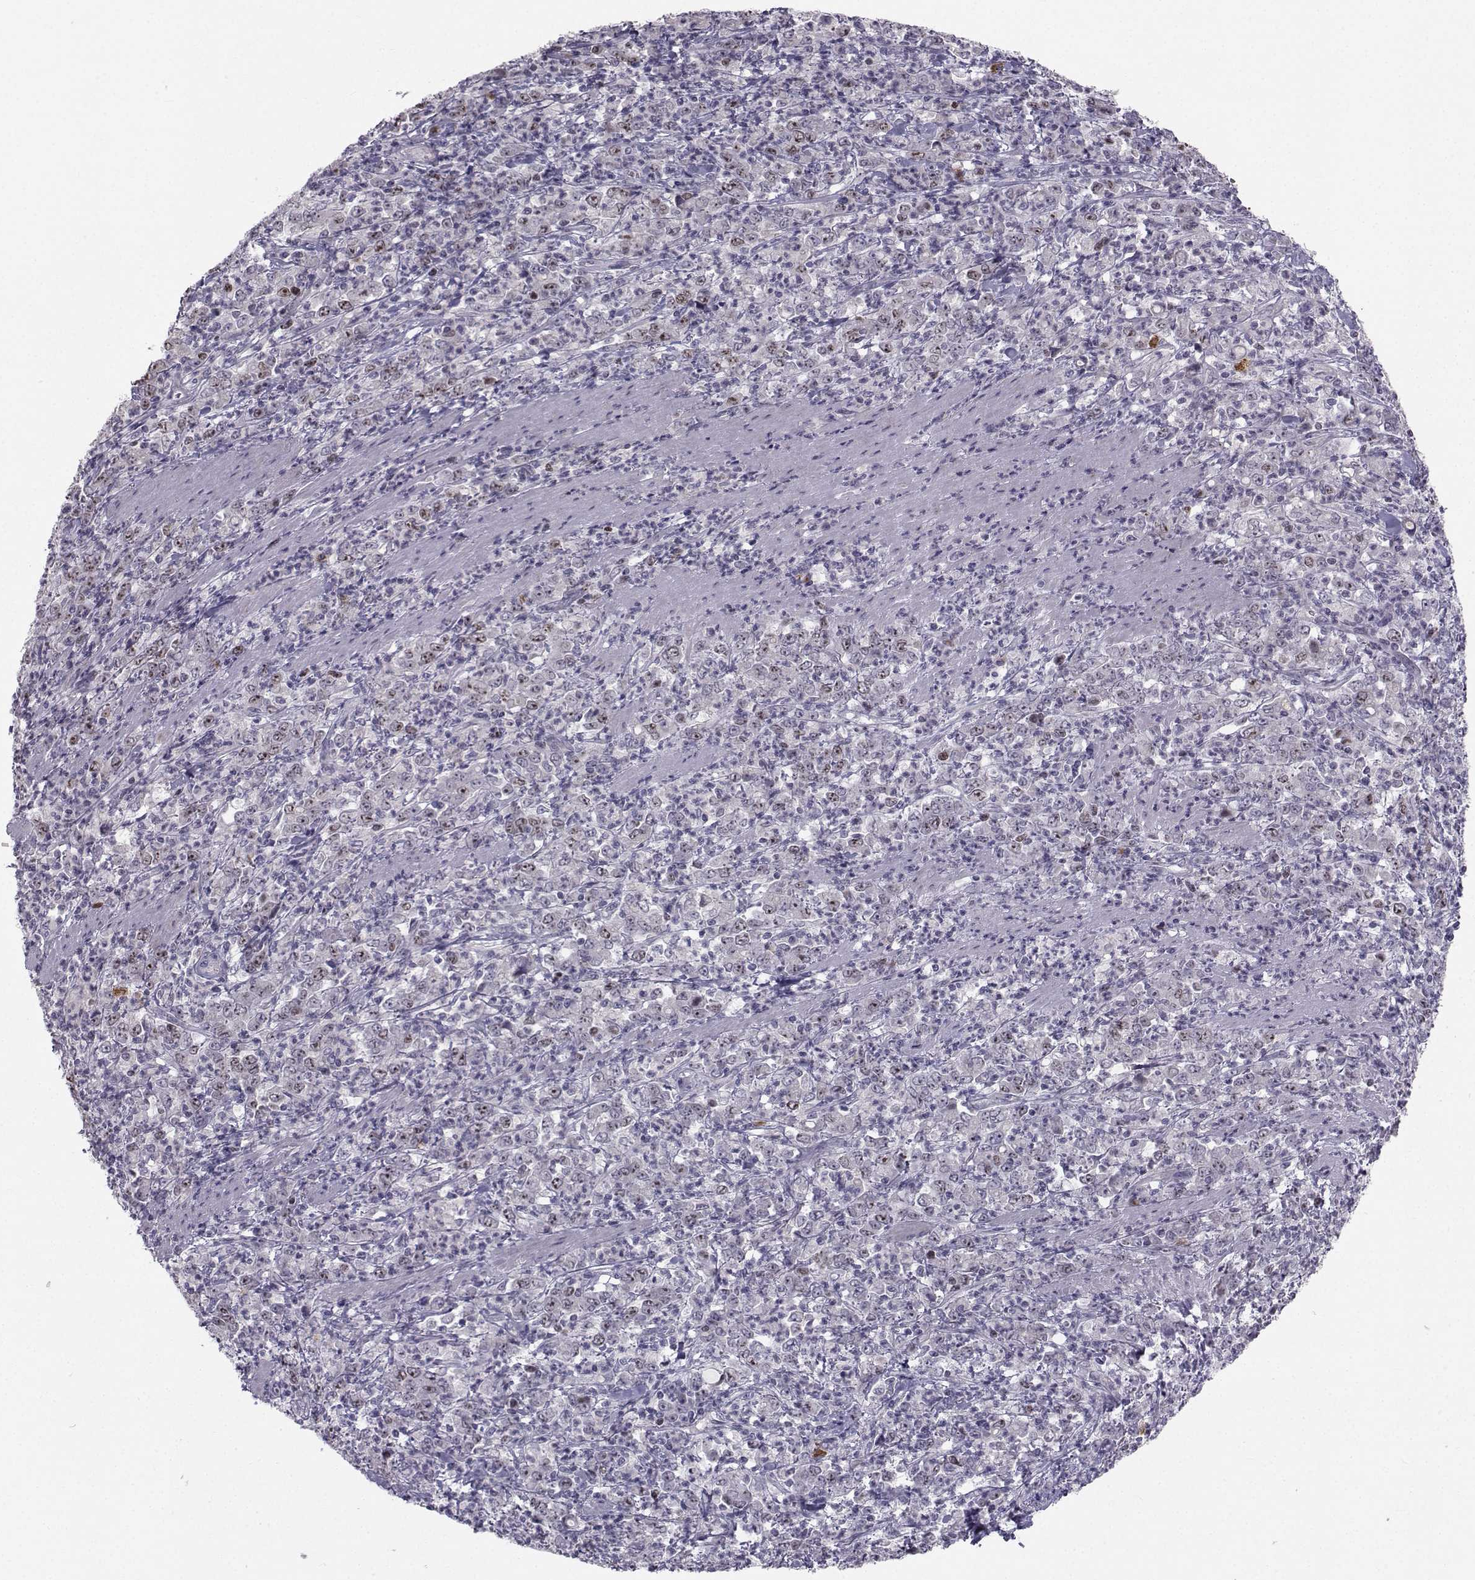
{"staining": {"intensity": "weak", "quantity": "<25%", "location": "nuclear"}, "tissue": "stomach cancer", "cell_type": "Tumor cells", "image_type": "cancer", "snomed": [{"axis": "morphology", "description": "Adenocarcinoma, NOS"}, {"axis": "topography", "description": "Stomach, lower"}], "caption": "Tumor cells show no significant protein positivity in adenocarcinoma (stomach). Nuclei are stained in blue.", "gene": "LRP8", "patient": {"sex": "female", "age": 71}}